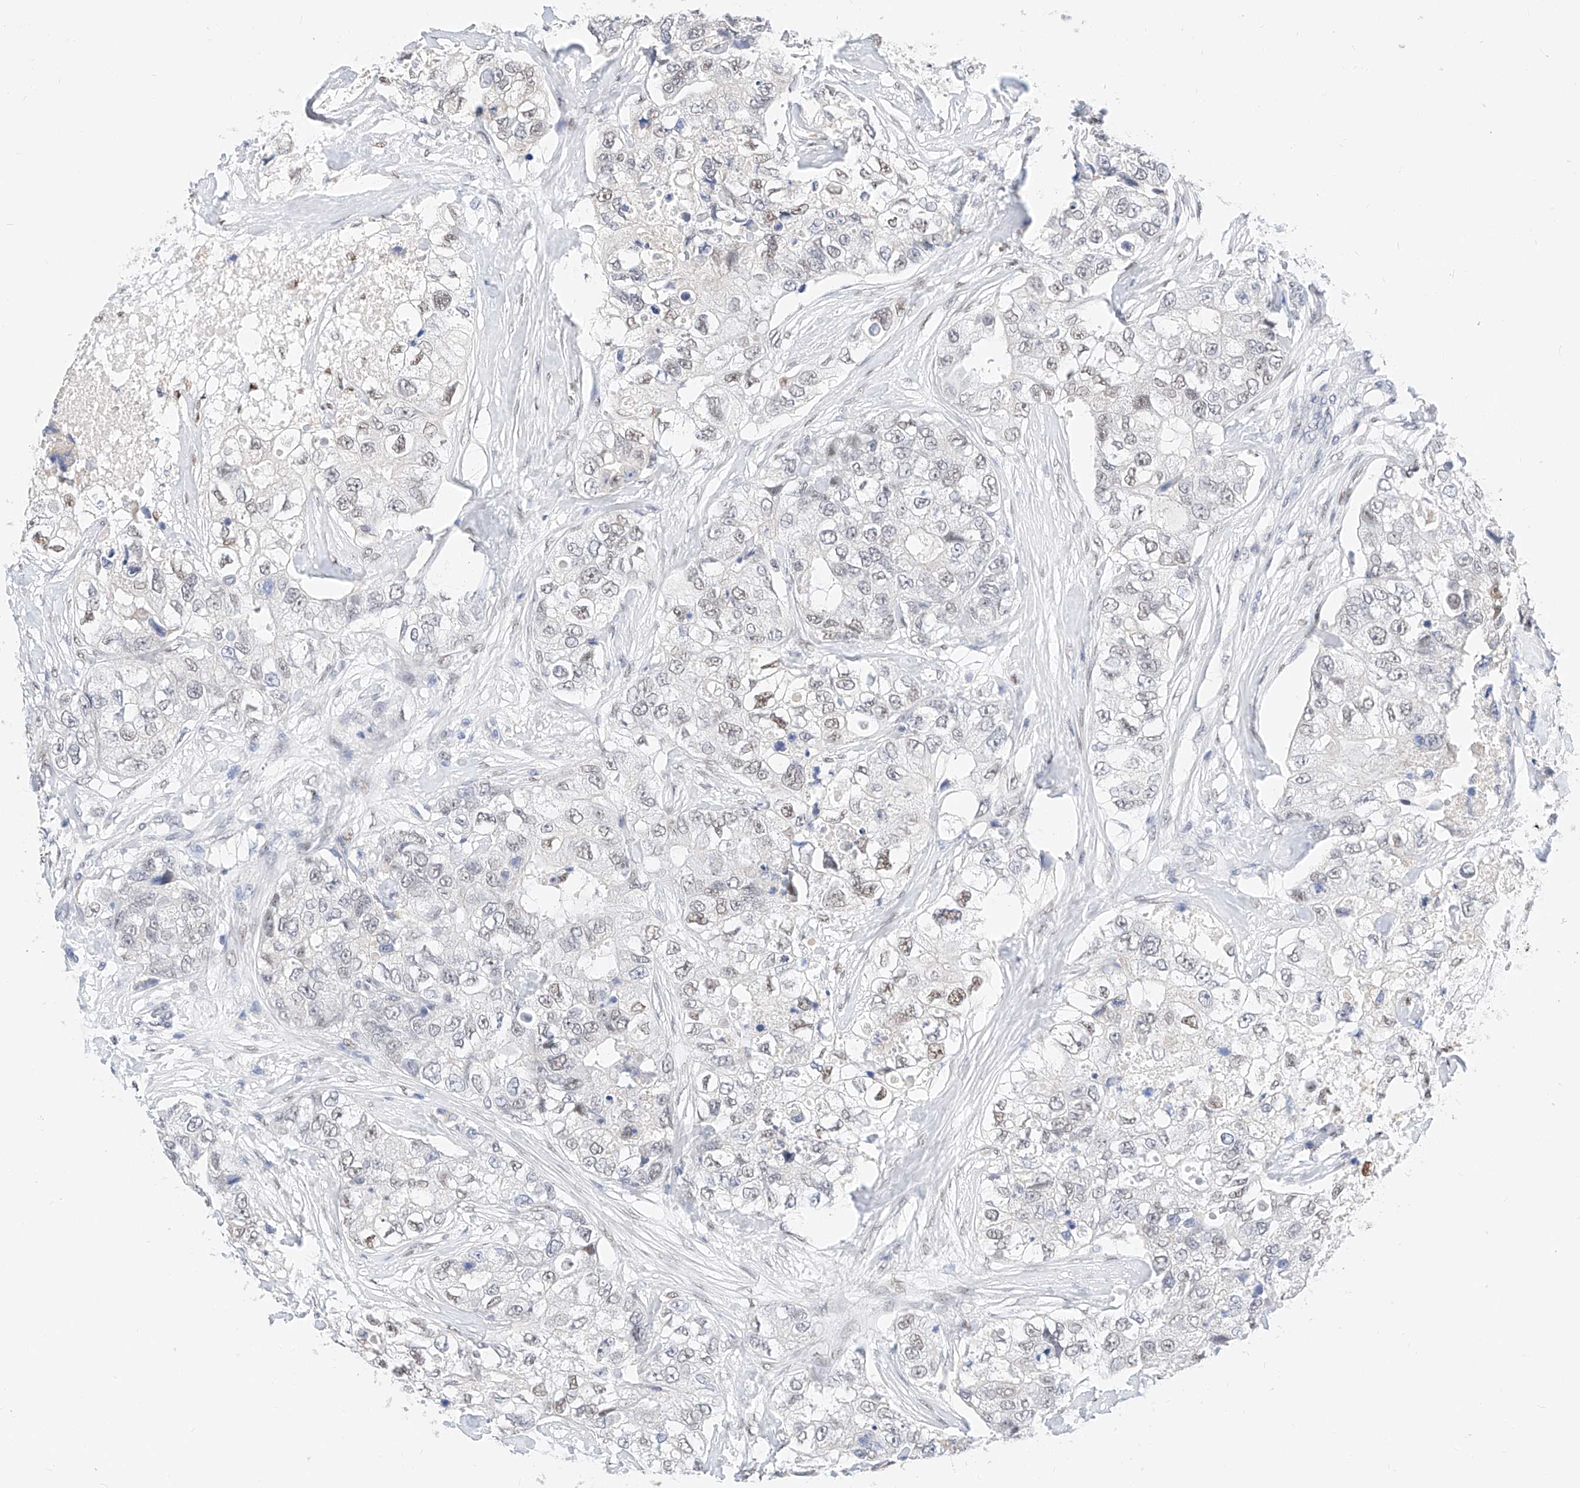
{"staining": {"intensity": "weak", "quantity": "<25%", "location": "nuclear"}, "tissue": "breast cancer", "cell_type": "Tumor cells", "image_type": "cancer", "snomed": [{"axis": "morphology", "description": "Duct carcinoma"}, {"axis": "topography", "description": "Breast"}], "caption": "This histopathology image is of breast invasive ductal carcinoma stained with immunohistochemistry to label a protein in brown with the nuclei are counter-stained blue. There is no staining in tumor cells.", "gene": "KCNJ1", "patient": {"sex": "female", "age": 62}}